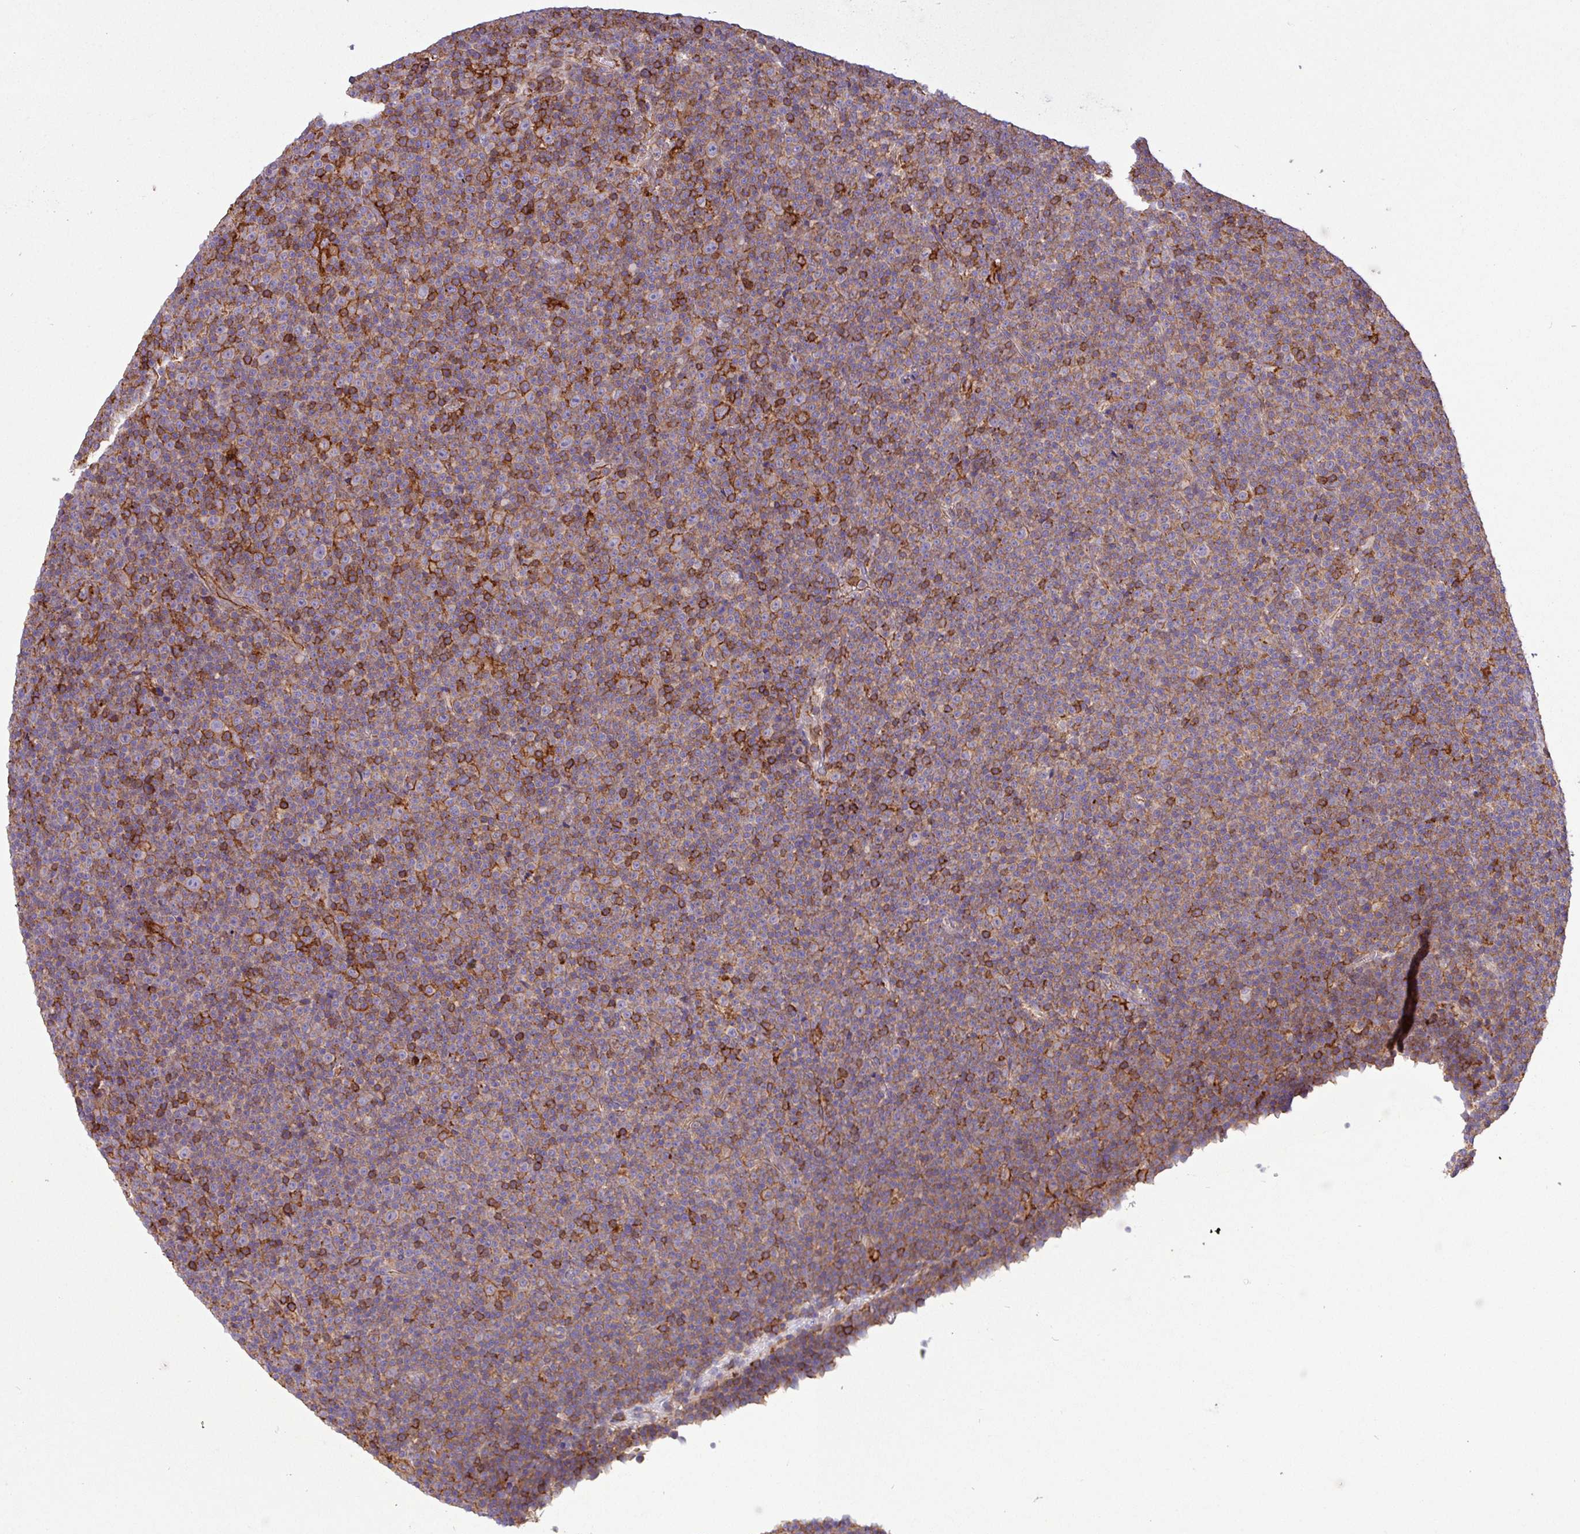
{"staining": {"intensity": "strong", "quantity": ">75%", "location": "cytoplasmic/membranous"}, "tissue": "lymphoma", "cell_type": "Tumor cells", "image_type": "cancer", "snomed": [{"axis": "morphology", "description": "Malignant lymphoma, non-Hodgkin's type, Low grade"}, {"axis": "topography", "description": "Lymph node"}], "caption": "A photomicrograph of lymphoma stained for a protein demonstrates strong cytoplasmic/membranous brown staining in tumor cells. (Stains: DAB (3,3'-diaminobenzidine) in brown, nuclei in blue, Microscopy: brightfield microscopy at high magnification).", "gene": "PPP1R18", "patient": {"sex": "female", "age": 67}}